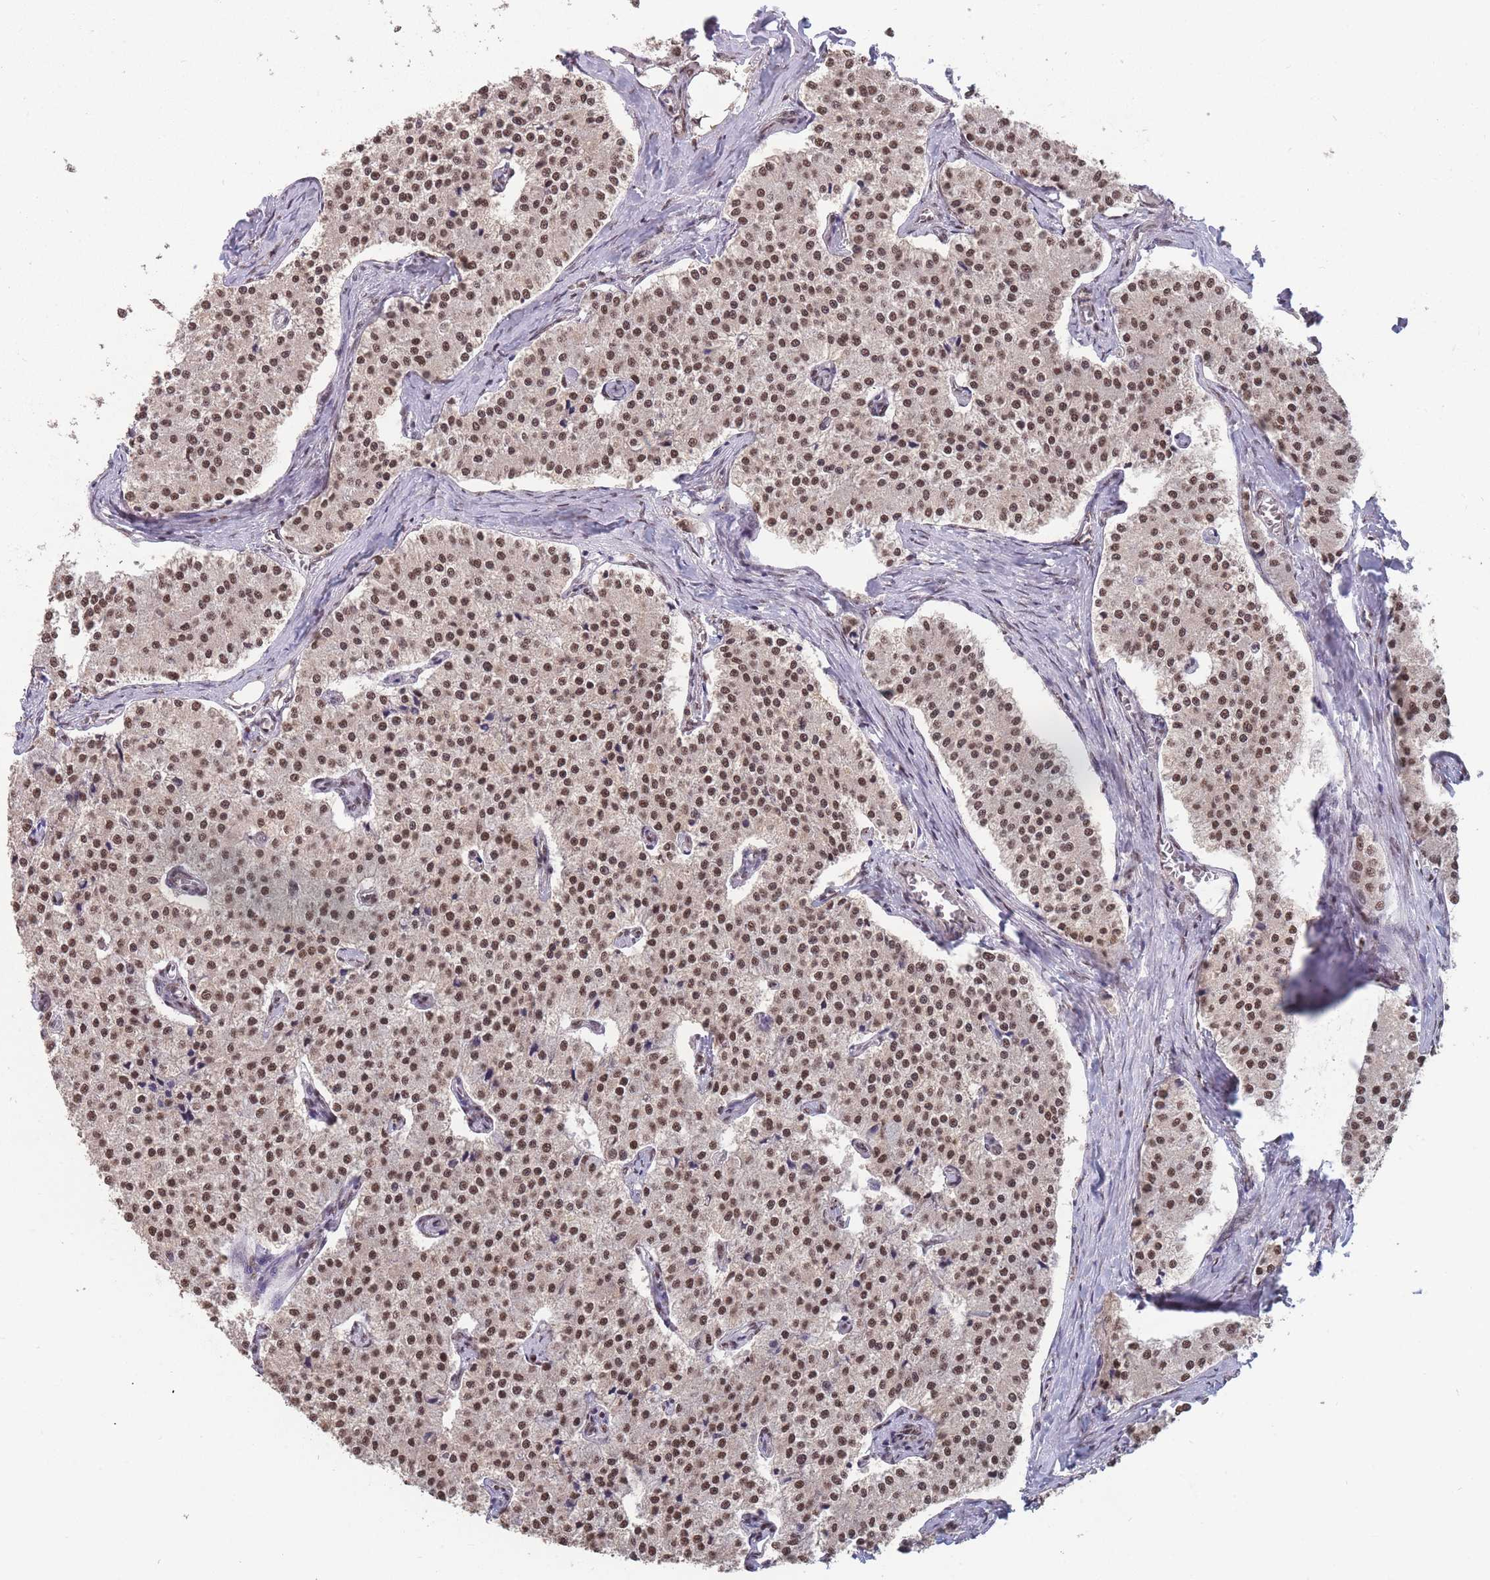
{"staining": {"intensity": "moderate", "quantity": ">75%", "location": "nuclear"}, "tissue": "carcinoid", "cell_type": "Tumor cells", "image_type": "cancer", "snomed": [{"axis": "morphology", "description": "Carcinoid, malignant, NOS"}, {"axis": "topography", "description": "Colon"}], "caption": "Tumor cells show moderate nuclear positivity in about >75% of cells in carcinoid (malignant). (brown staining indicates protein expression, while blue staining denotes nuclei).", "gene": "SNRPA1", "patient": {"sex": "female", "age": 52}}